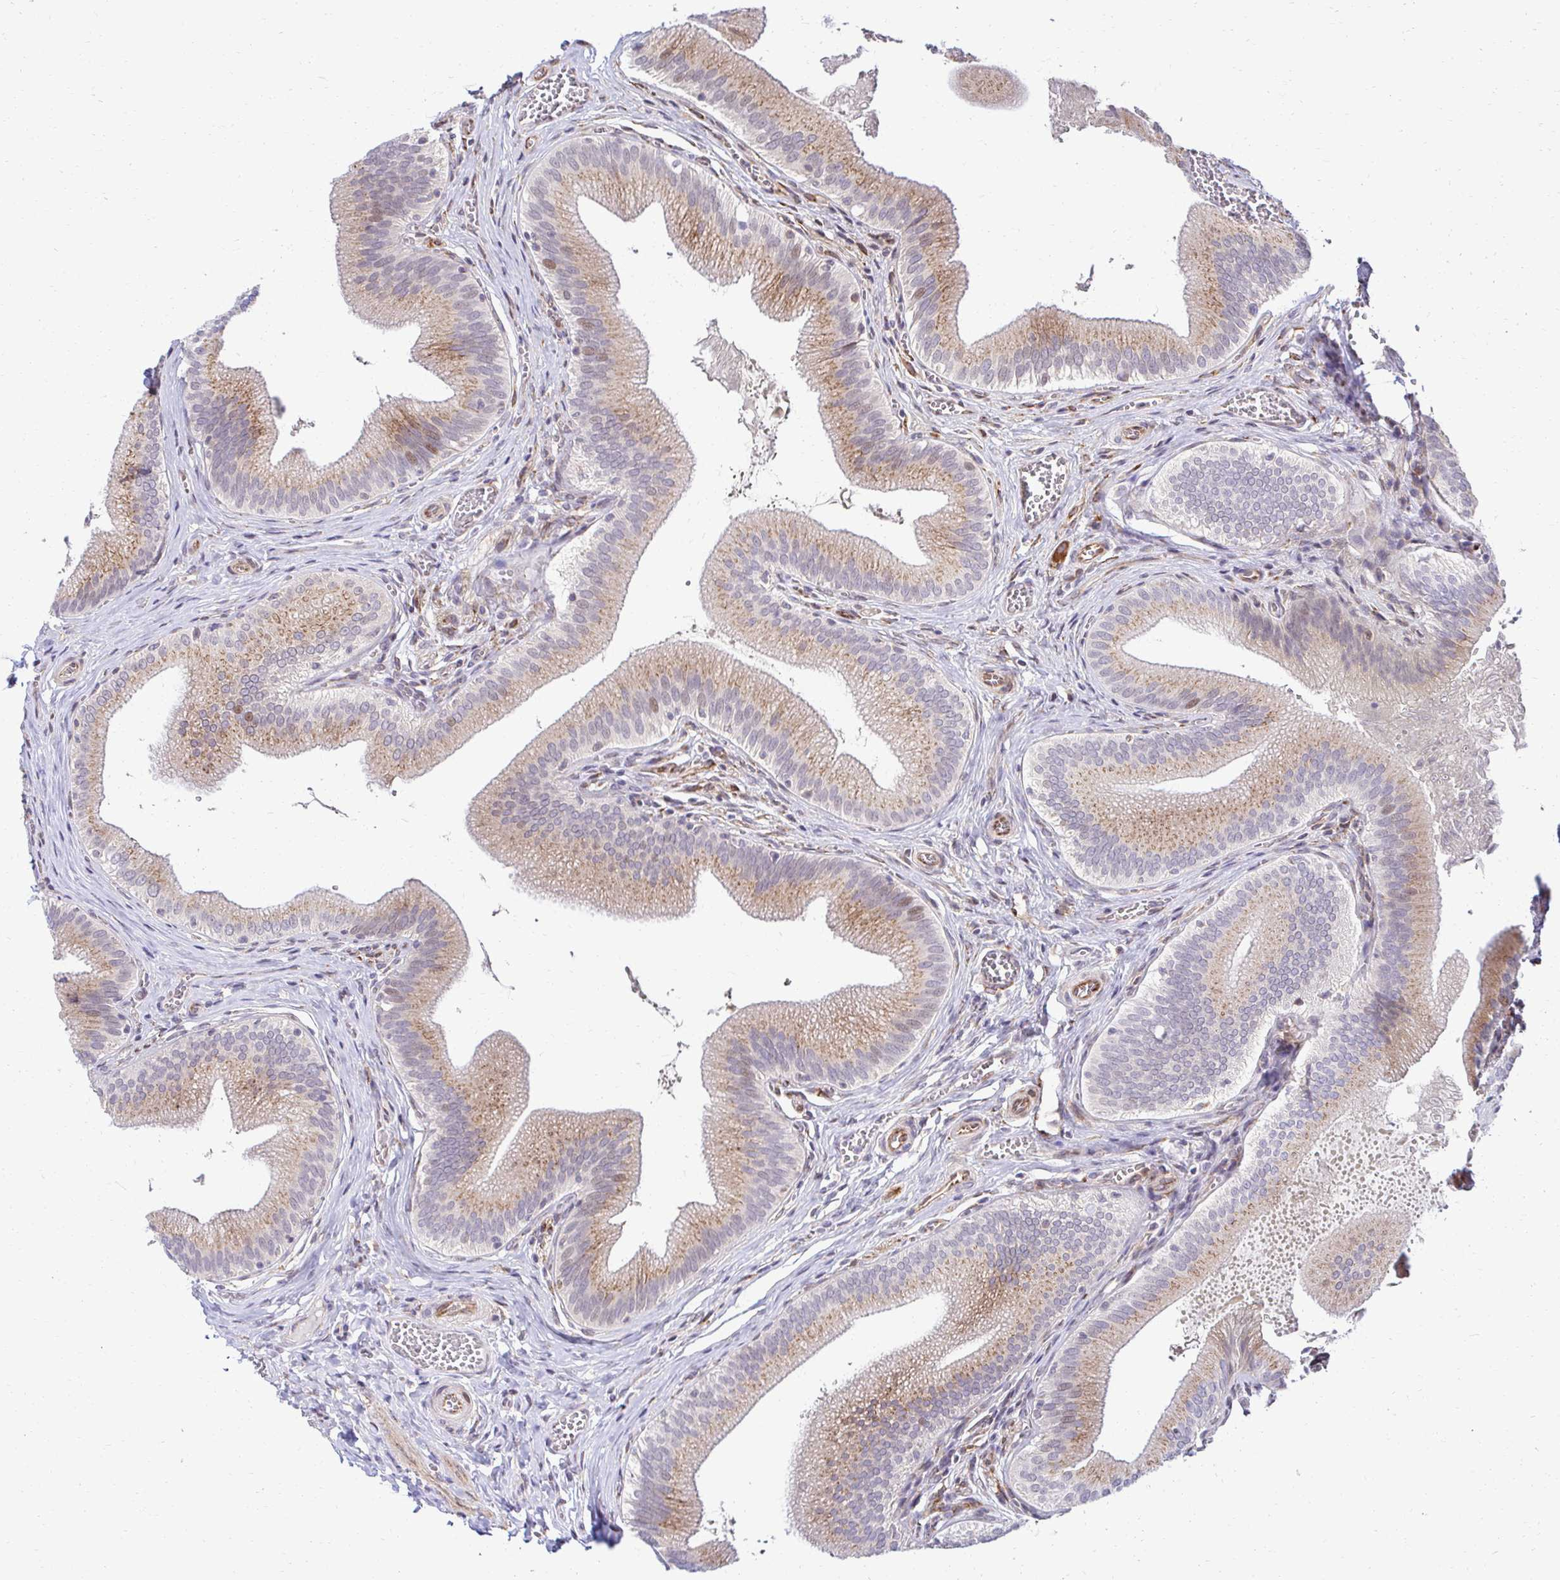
{"staining": {"intensity": "moderate", "quantity": "25%-75%", "location": "cytoplasmic/membranous,nuclear"}, "tissue": "gallbladder", "cell_type": "Glandular cells", "image_type": "normal", "snomed": [{"axis": "morphology", "description": "Normal tissue, NOS"}, {"axis": "topography", "description": "Gallbladder"}], "caption": "A high-resolution photomicrograph shows immunohistochemistry (IHC) staining of normal gallbladder, which reveals moderate cytoplasmic/membranous,nuclear staining in approximately 25%-75% of glandular cells.", "gene": "HPS1", "patient": {"sex": "male", "age": 17}}